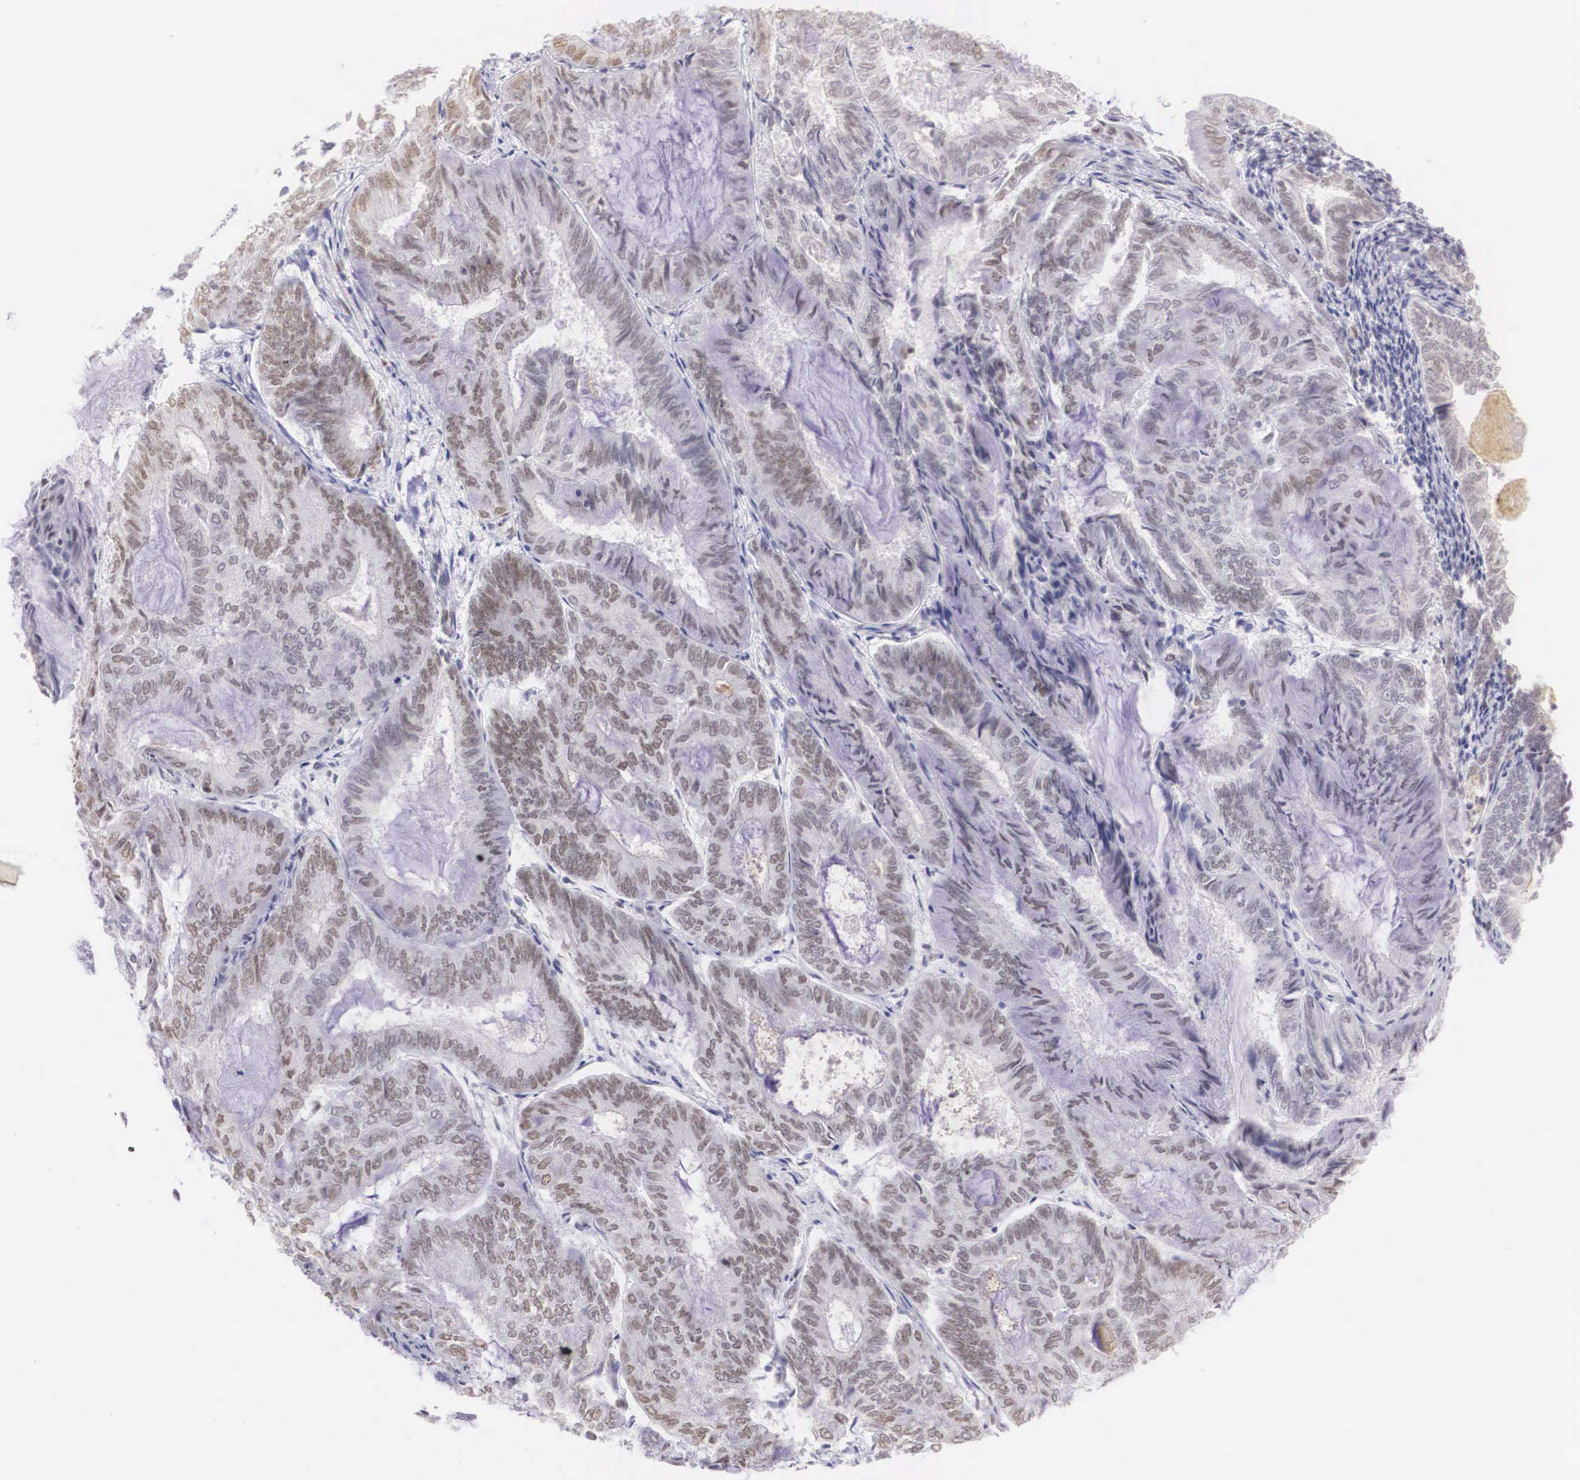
{"staining": {"intensity": "weak", "quantity": "25%-75%", "location": "nuclear"}, "tissue": "endometrial cancer", "cell_type": "Tumor cells", "image_type": "cancer", "snomed": [{"axis": "morphology", "description": "Adenocarcinoma, NOS"}, {"axis": "topography", "description": "Endometrium"}], "caption": "DAB (3,3'-diaminobenzidine) immunohistochemical staining of human endometrial cancer (adenocarcinoma) demonstrates weak nuclear protein expression in approximately 25%-75% of tumor cells.", "gene": "ETV6", "patient": {"sex": "female", "age": 59}}